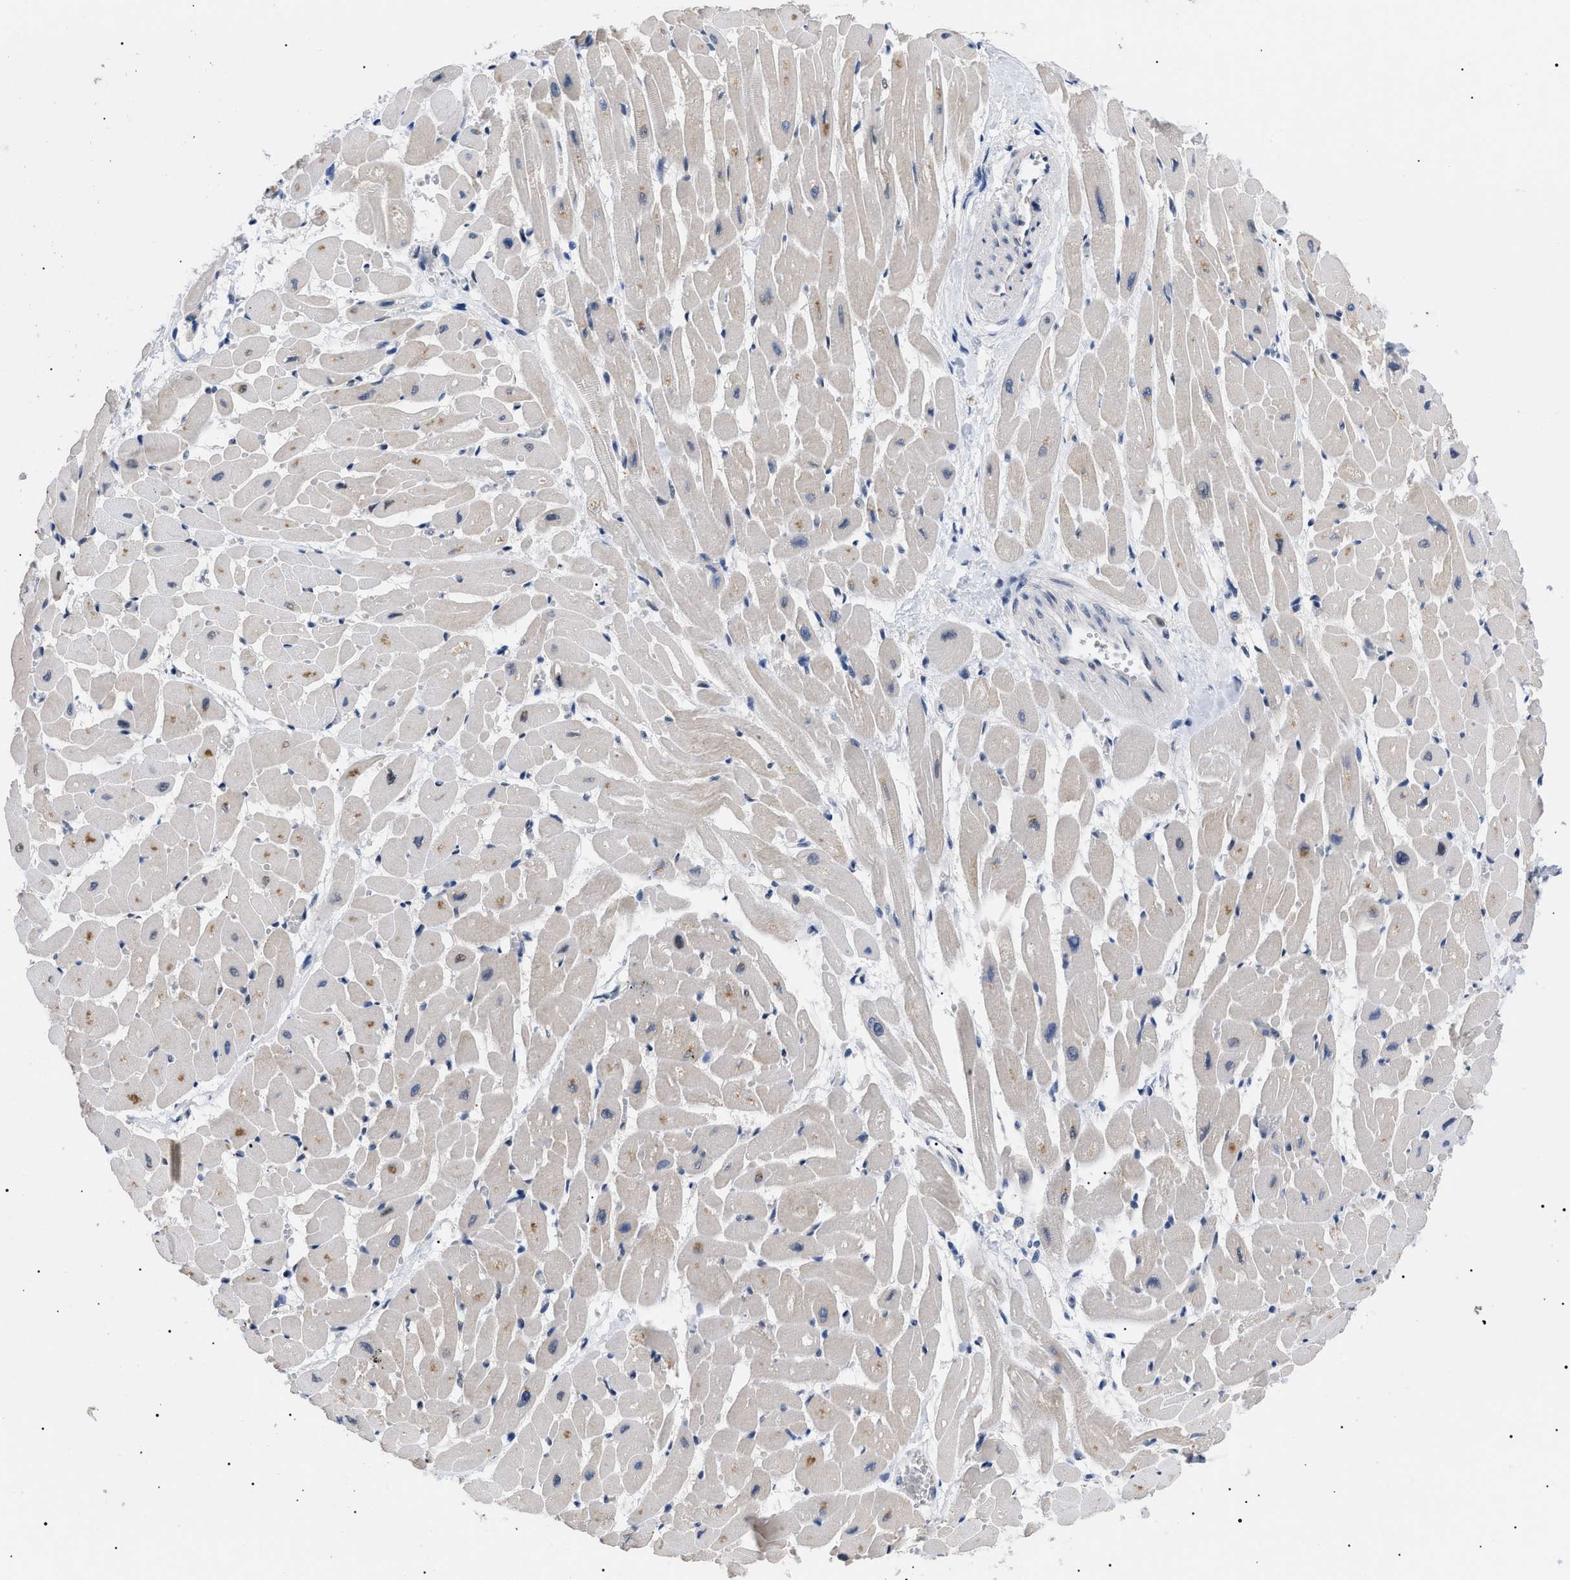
{"staining": {"intensity": "moderate", "quantity": ">75%", "location": "cytoplasmic/membranous"}, "tissue": "heart muscle", "cell_type": "Cardiomyocytes", "image_type": "normal", "snomed": [{"axis": "morphology", "description": "Normal tissue, NOS"}, {"axis": "topography", "description": "Heart"}], "caption": "DAB immunohistochemical staining of unremarkable human heart muscle exhibits moderate cytoplasmic/membranous protein staining in about >75% of cardiomyocytes. (brown staining indicates protein expression, while blue staining denotes nuclei).", "gene": "GARRE1", "patient": {"sex": "male", "age": 45}}